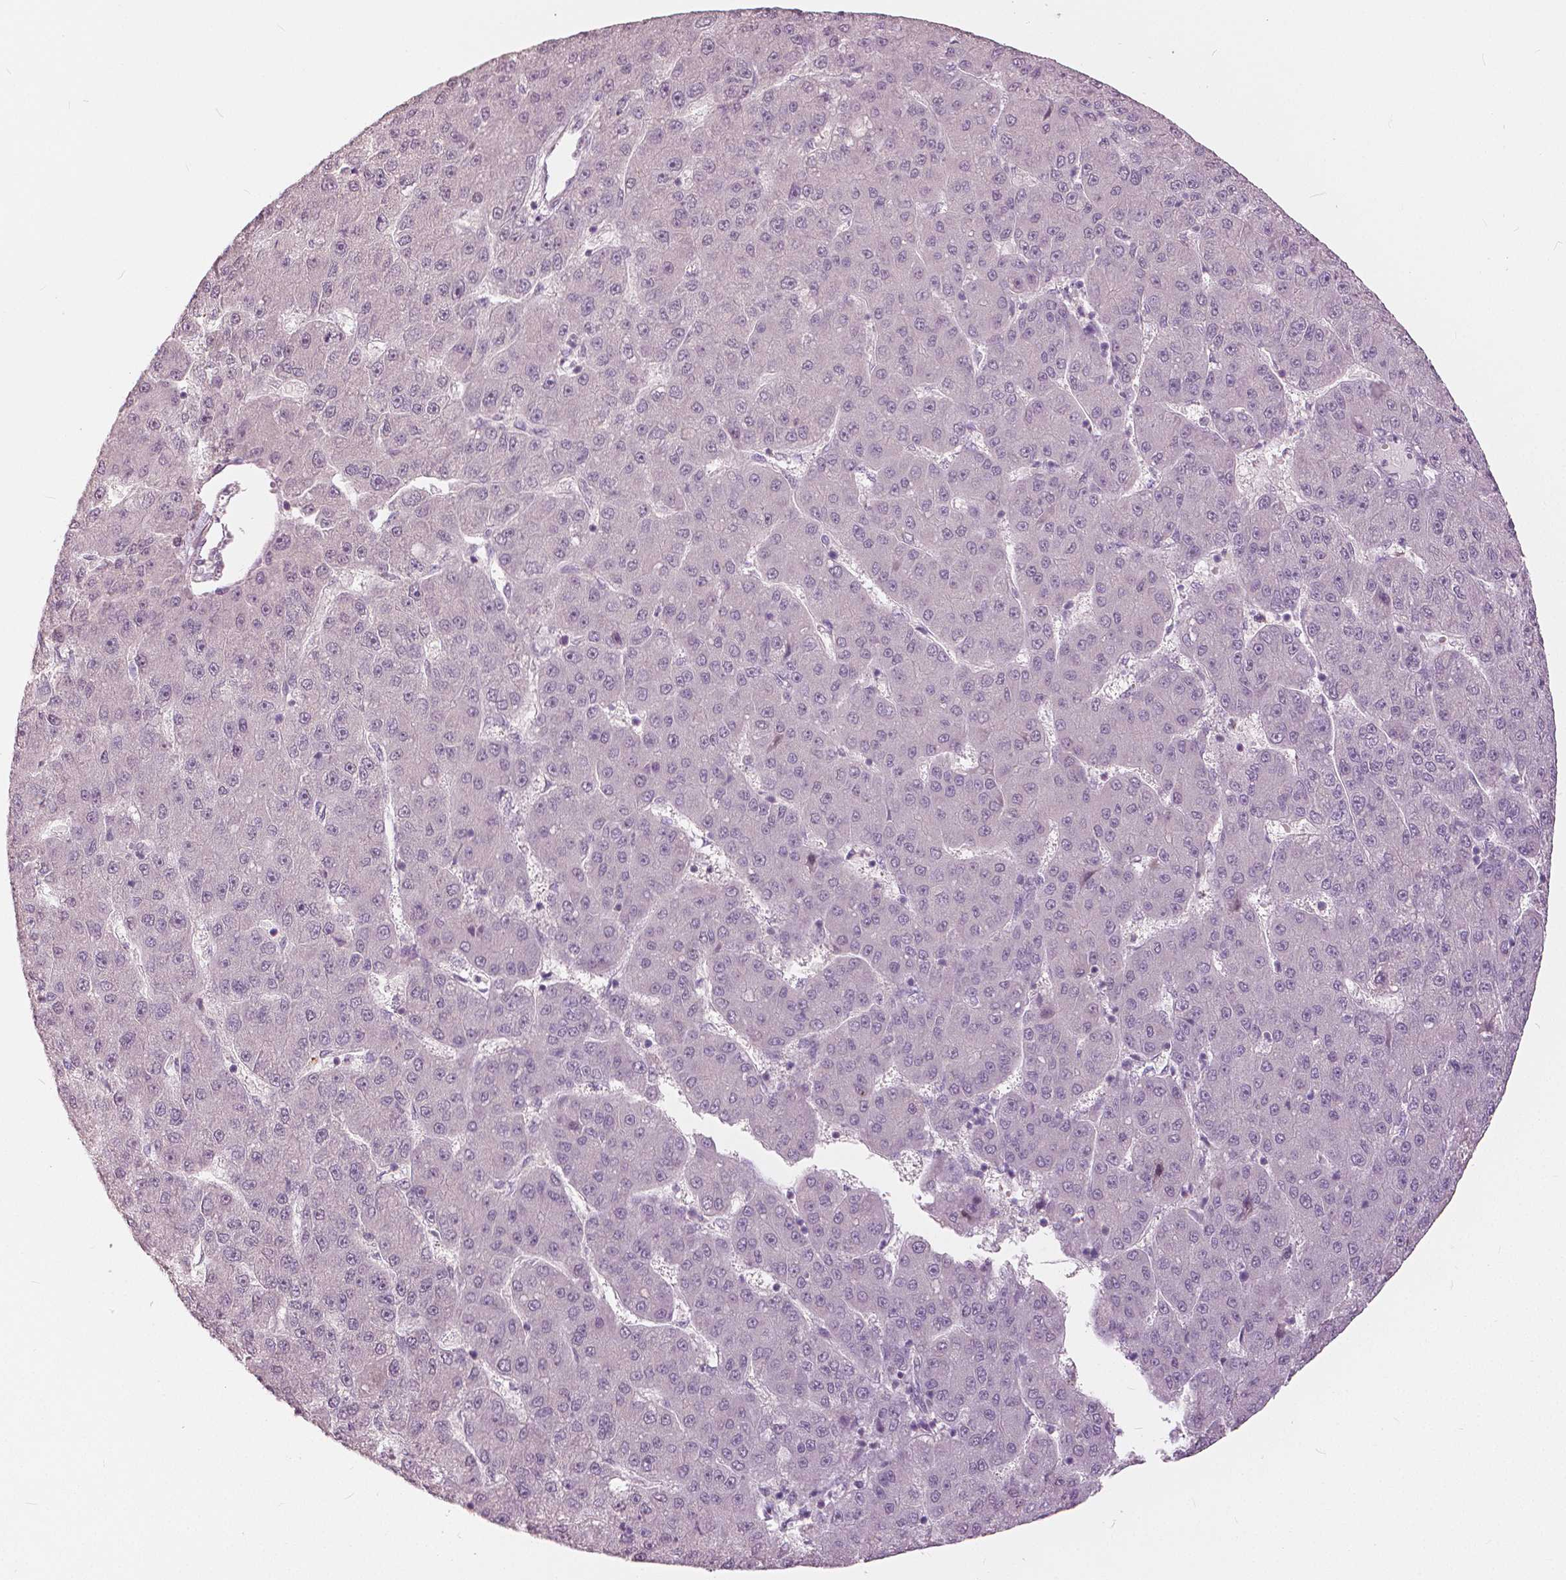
{"staining": {"intensity": "negative", "quantity": "none", "location": "none"}, "tissue": "liver cancer", "cell_type": "Tumor cells", "image_type": "cancer", "snomed": [{"axis": "morphology", "description": "Carcinoma, Hepatocellular, NOS"}, {"axis": "topography", "description": "Liver"}], "caption": "A histopathology image of human liver cancer is negative for staining in tumor cells.", "gene": "NANOG", "patient": {"sex": "male", "age": 67}}